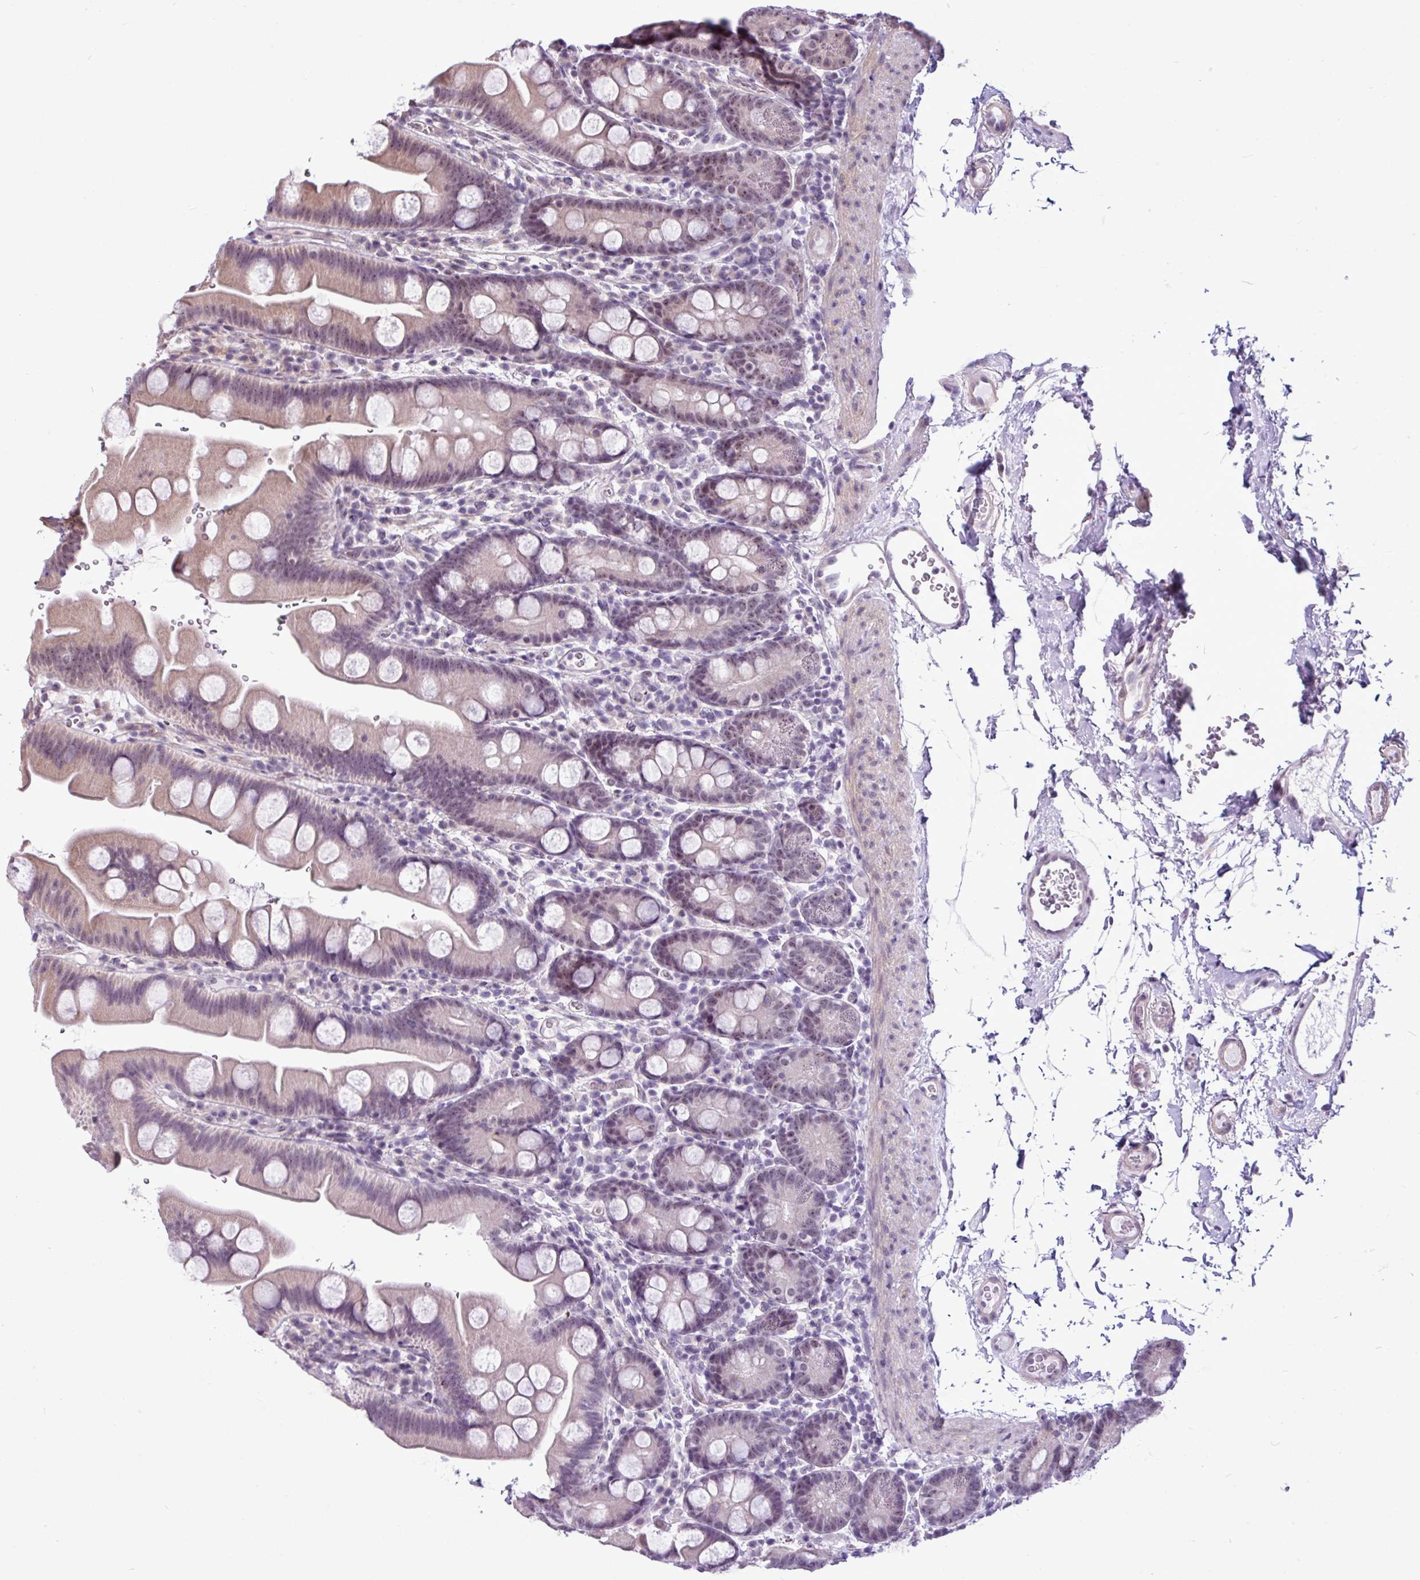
{"staining": {"intensity": "weak", "quantity": "25%-75%", "location": "cytoplasmic/membranous,nuclear"}, "tissue": "small intestine", "cell_type": "Glandular cells", "image_type": "normal", "snomed": [{"axis": "morphology", "description": "Normal tissue, NOS"}, {"axis": "topography", "description": "Small intestine"}], "caption": "Small intestine stained with DAB (3,3'-diaminobenzidine) immunohistochemistry reveals low levels of weak cytoplasmic/membranous,nuclear staining in approximately 25%-75% of glandular cells.", "gene": "UTP18", "patient": {"sex": "female", "age": 68}}